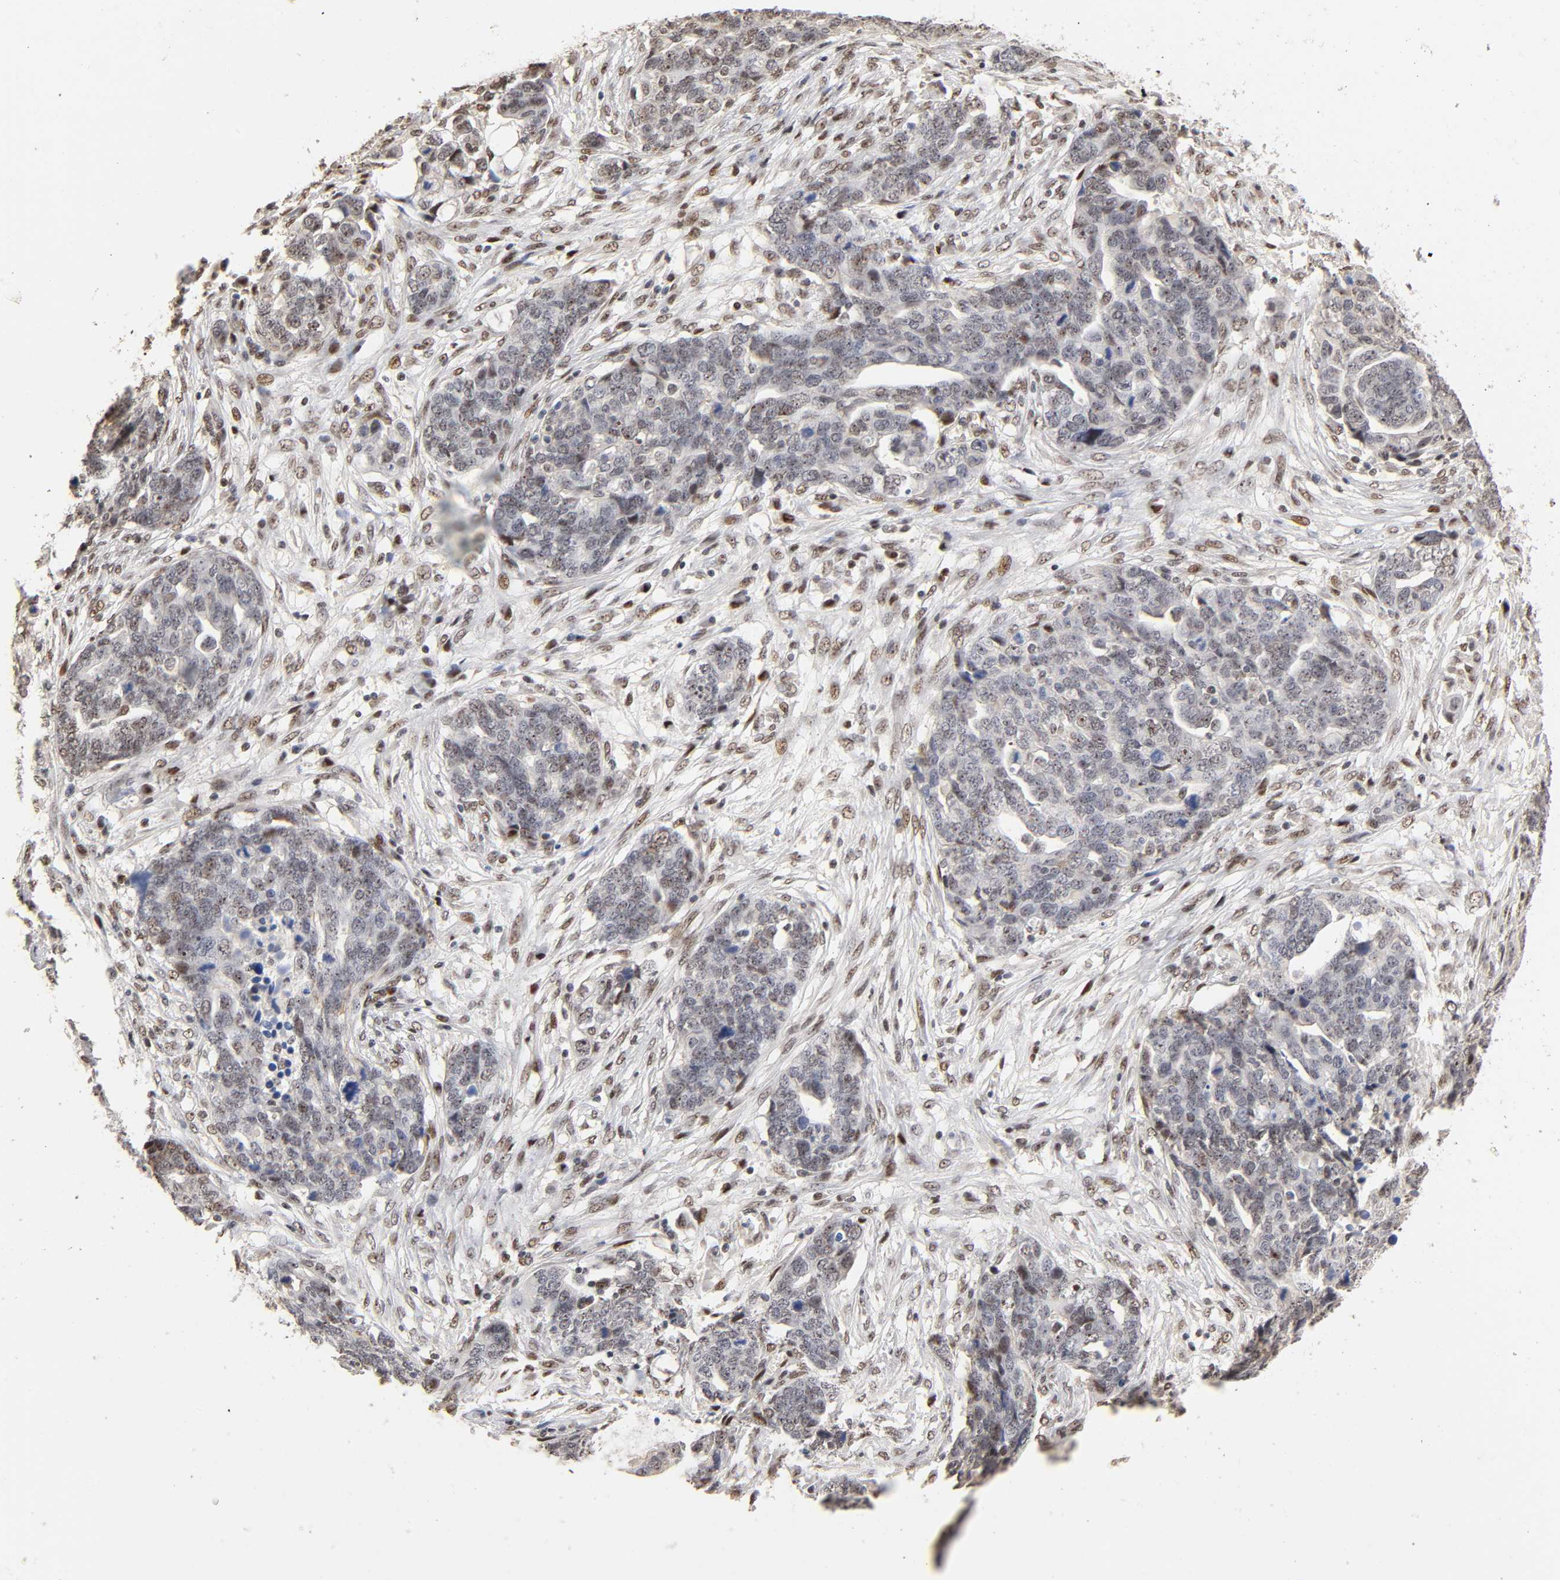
{"staining": {"intensity": "weak", "quantity": "25%-75%", "location": "cytoplasmic/membranous,nuclear"}, "tissue": "ovarian cancer", "cell_type": "Tumor cells", "image_type": "cancer", "snomed": [{"axis": "morphology", "description": "Normal tissue, NOS"}, {"axis": "morphology", "description": "Cystadenocarcinoma, serous, NOS"}, {"axis": "topography", "description": "Fallopian tube"}, {"axis": "topography", "description": "Ovary"}], "caption": "Approximately 25%-75% of tumor cells in human serous cystadenocarcinoma (ovarian) show weak cytoplasmic/membranous and nuclear protein positivity as visualized by brown immunohistochemical staining.", "gene": "TP53RK", "patient": {"sex": "female", "age": 56}}